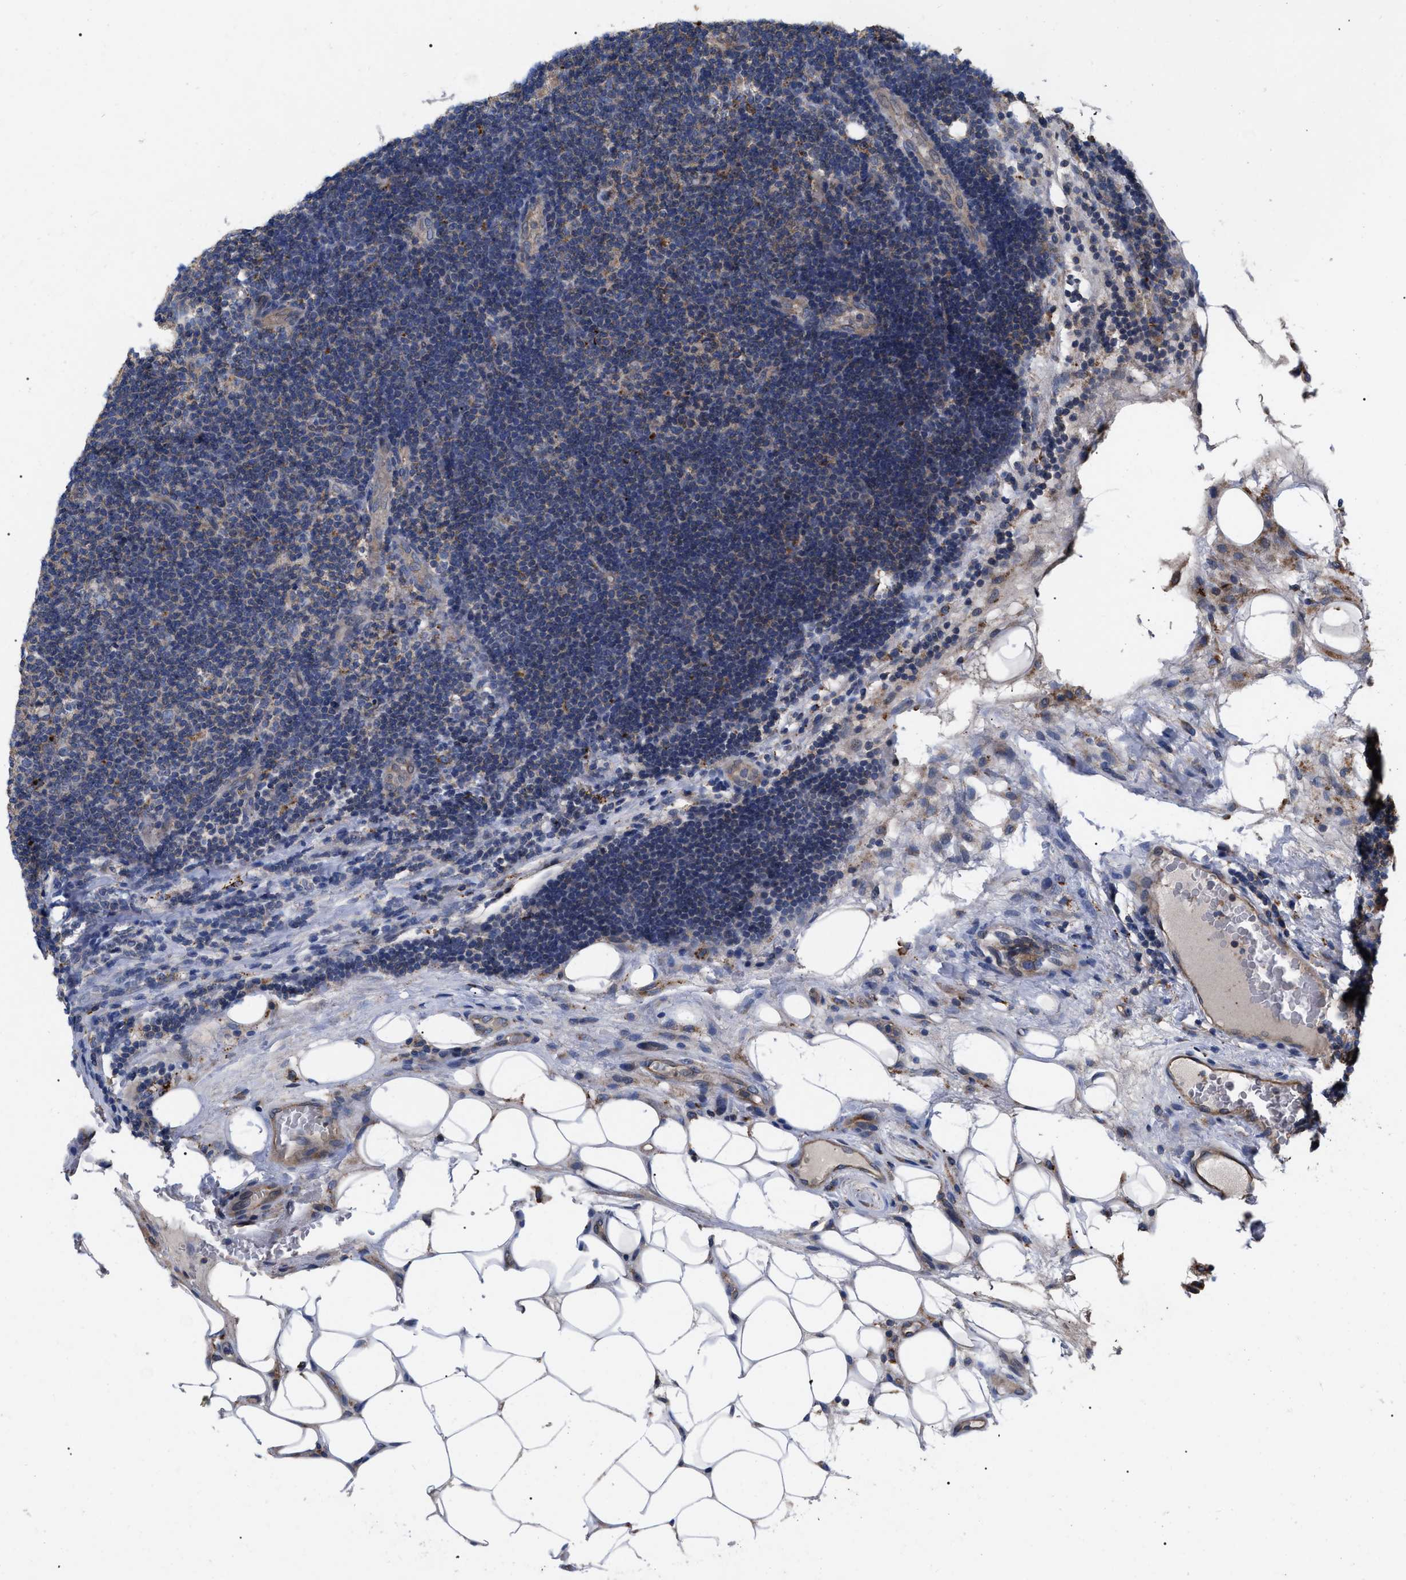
{"staining": {"intensity": "negative", "quantity": "none", "location": "none"}, "tissue": "lymphoma", "cell_type": "Tumor cells", "image_type": "cancer", "snomed": [{"axis": "morphology", "description": "Malignant lymphoma, non-Hodgkin's type, Low grade"}, {"axis": "topography", "description": "Lymph node"}], "caption": "A high-resolution image shows IHC staining of lymphoma, which shows no significant expression in tumor cells.", "gene": "FAM171A2", "patient": {"sex": "male", "age": 83}}